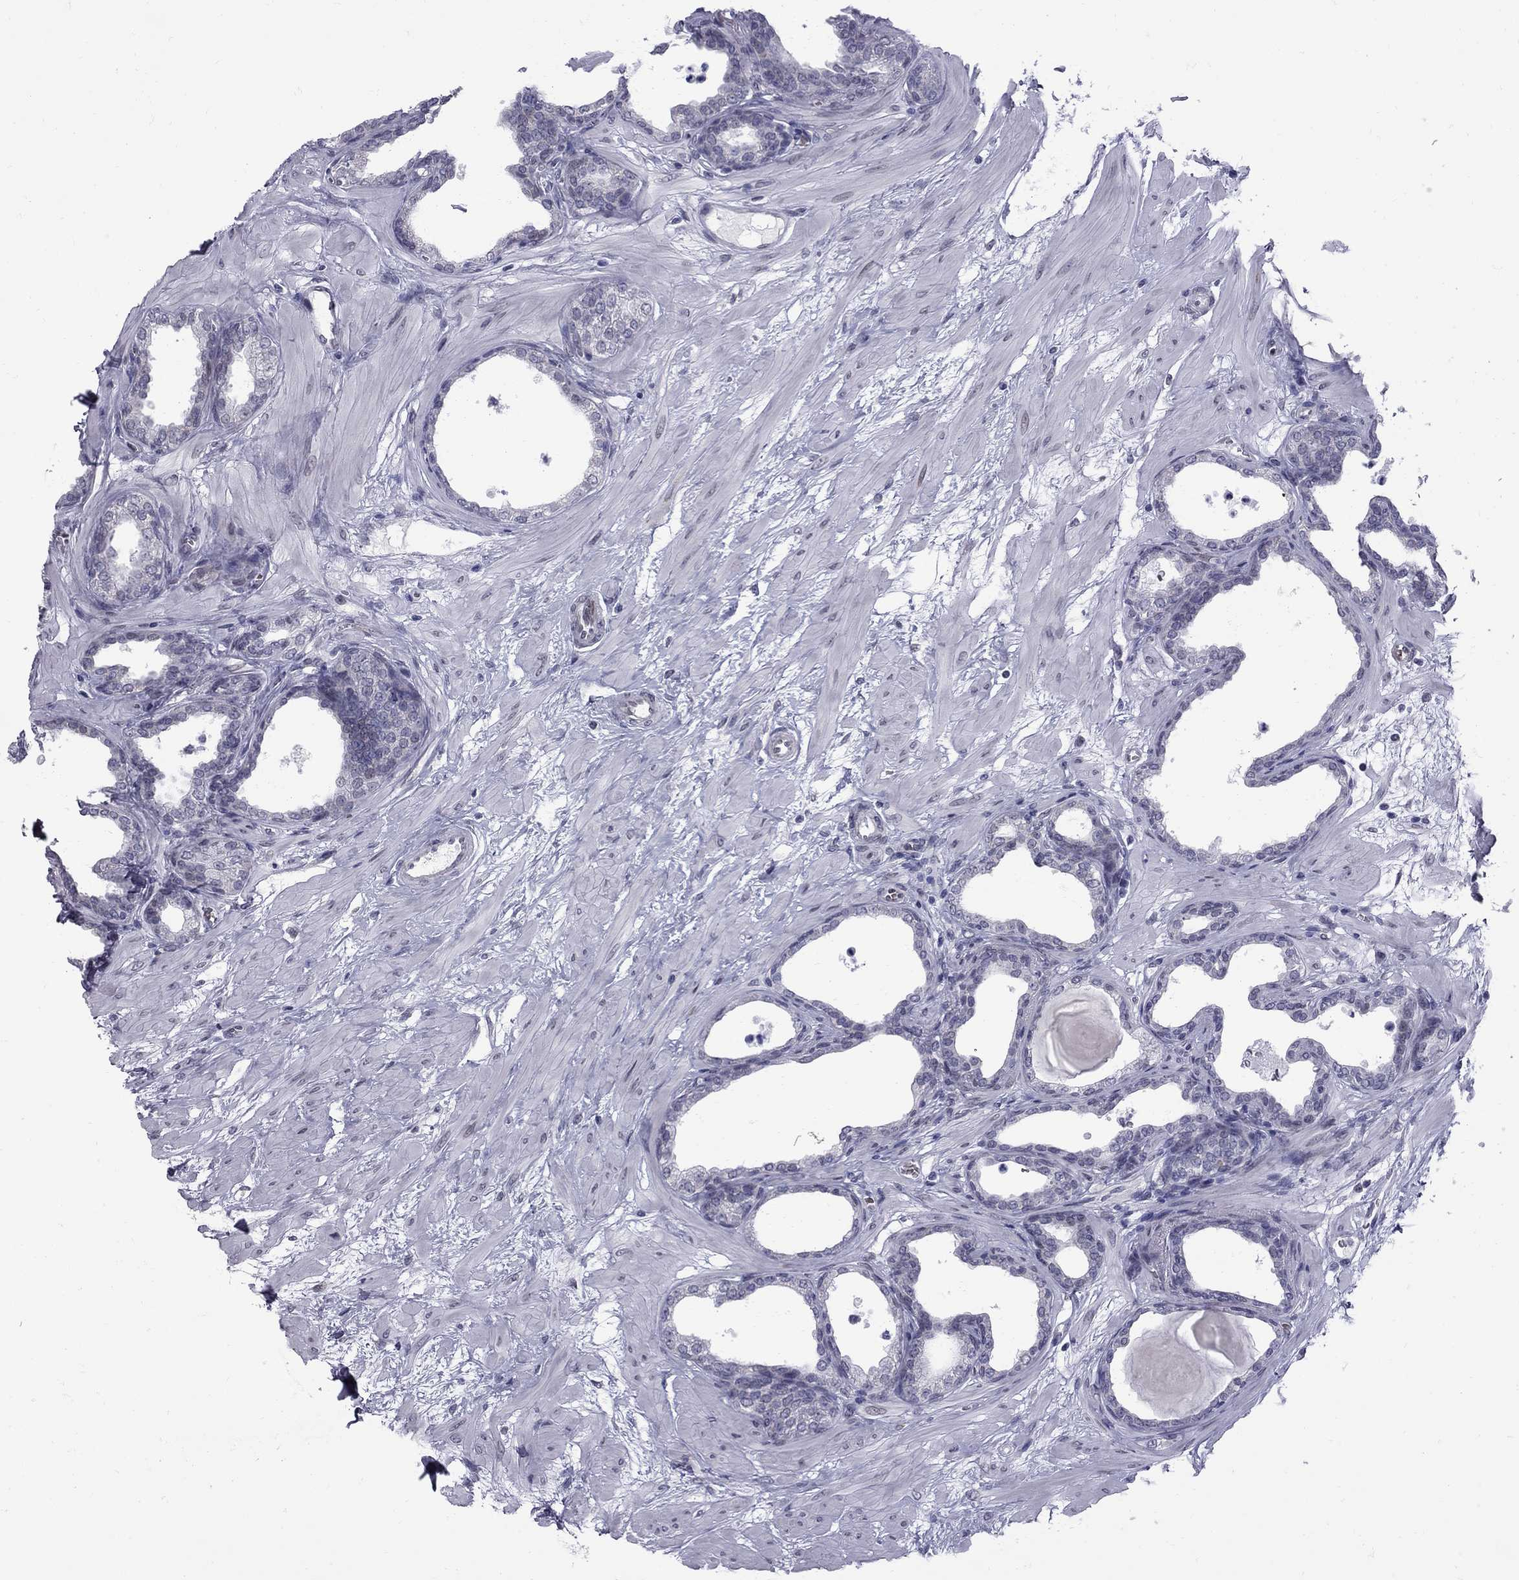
{"staining": {"intensity": "negative", "quantity": "none", "location": "none"}, "tissue": "prostate", "cell_type": "Glandular cells", "image_type": "normal", "snomed": [{"axis": "morphology", "description": "Normal tissue, NOS"}, {"axis": "topography", "description": "Prostate"}], "caption": "This is a histopathology image of immunohistochemistry staining of unremarkable prostate, which shows no staining in glandular cells.", "gene": "CLTCL1", "patient": {"sex": "male", "age": 37}}